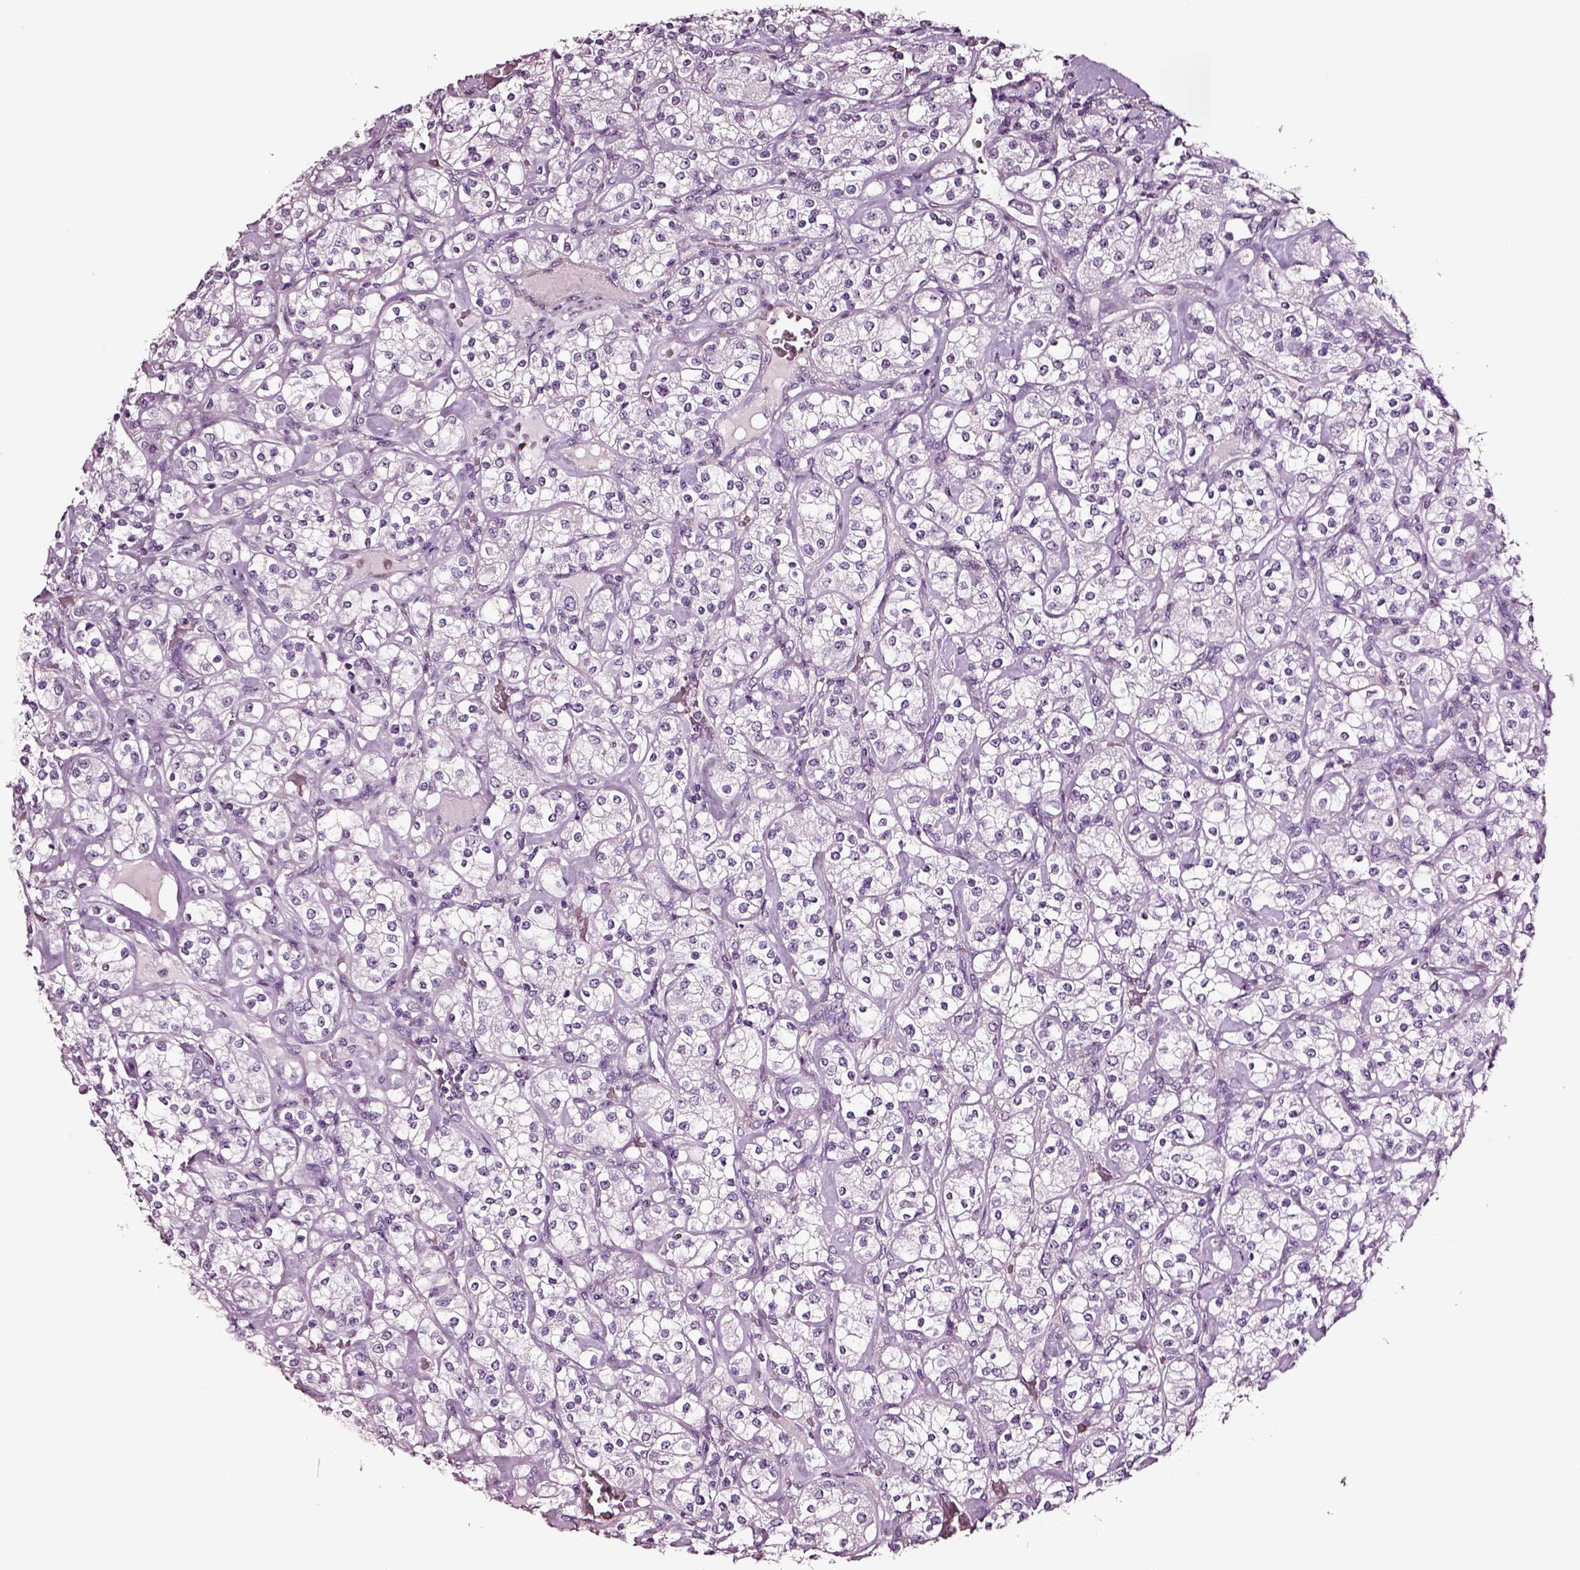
{"staining": {"intensity": "negative", "quantity": "none", "location": "none"}, "tissue": "renal cancer", "cell_type": "Tumor cells", "image_type": "cancer", "snomed": [{"axis": "morphology", "description": "Adenocarcinoma, NOS"}, {"axis": "topography", "description": "Kidney"}], "caption": "A photomicrograph of renal cancer stained for a protein demonstrates no brown staining in tumor cells.", "gene": "SOX10", "patient": {"sex": "male", "age": 77}}